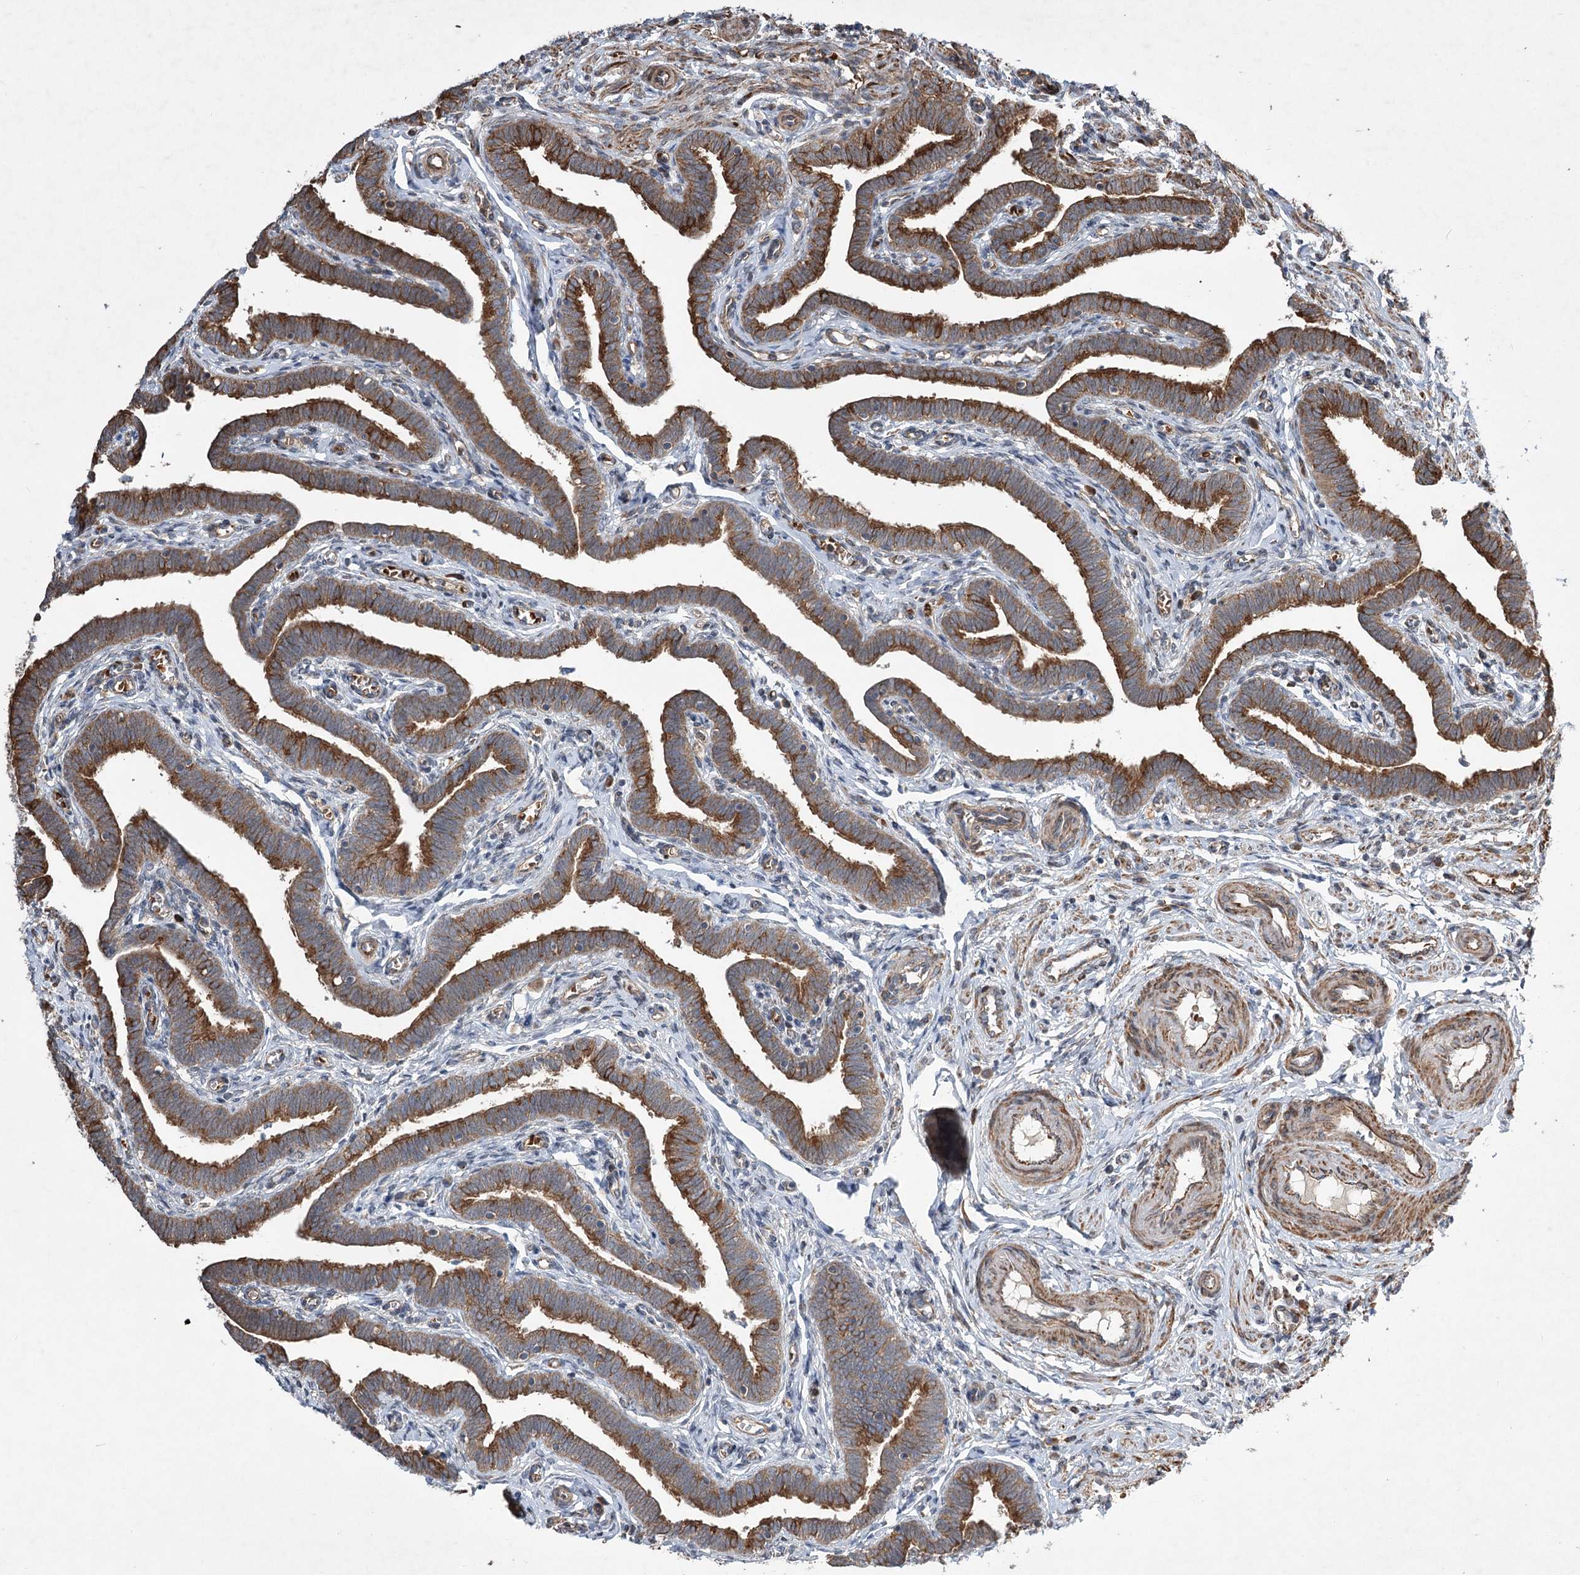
{"staining": {"intensity": "strong", "quantity": ">75%", "location": "cytoplasmic/membranous"}, "tissue": "fallopian tube", "cell_type": "Glandular cells", "image_type": "normal", "snomed": [{"axis": "morphology", "description": "Normal tissue, NOS"}, {"axis": "topography", "description": "Fallopian tube"}], "caption": "The image reveals immunohistochemical staining of benign fallopian tube. There is strong cytoplasmic/membranous expression is present in about >75% of glandular cells.", "gene": "SERINC5", "patient": {"sex": "female", "age": 36}}